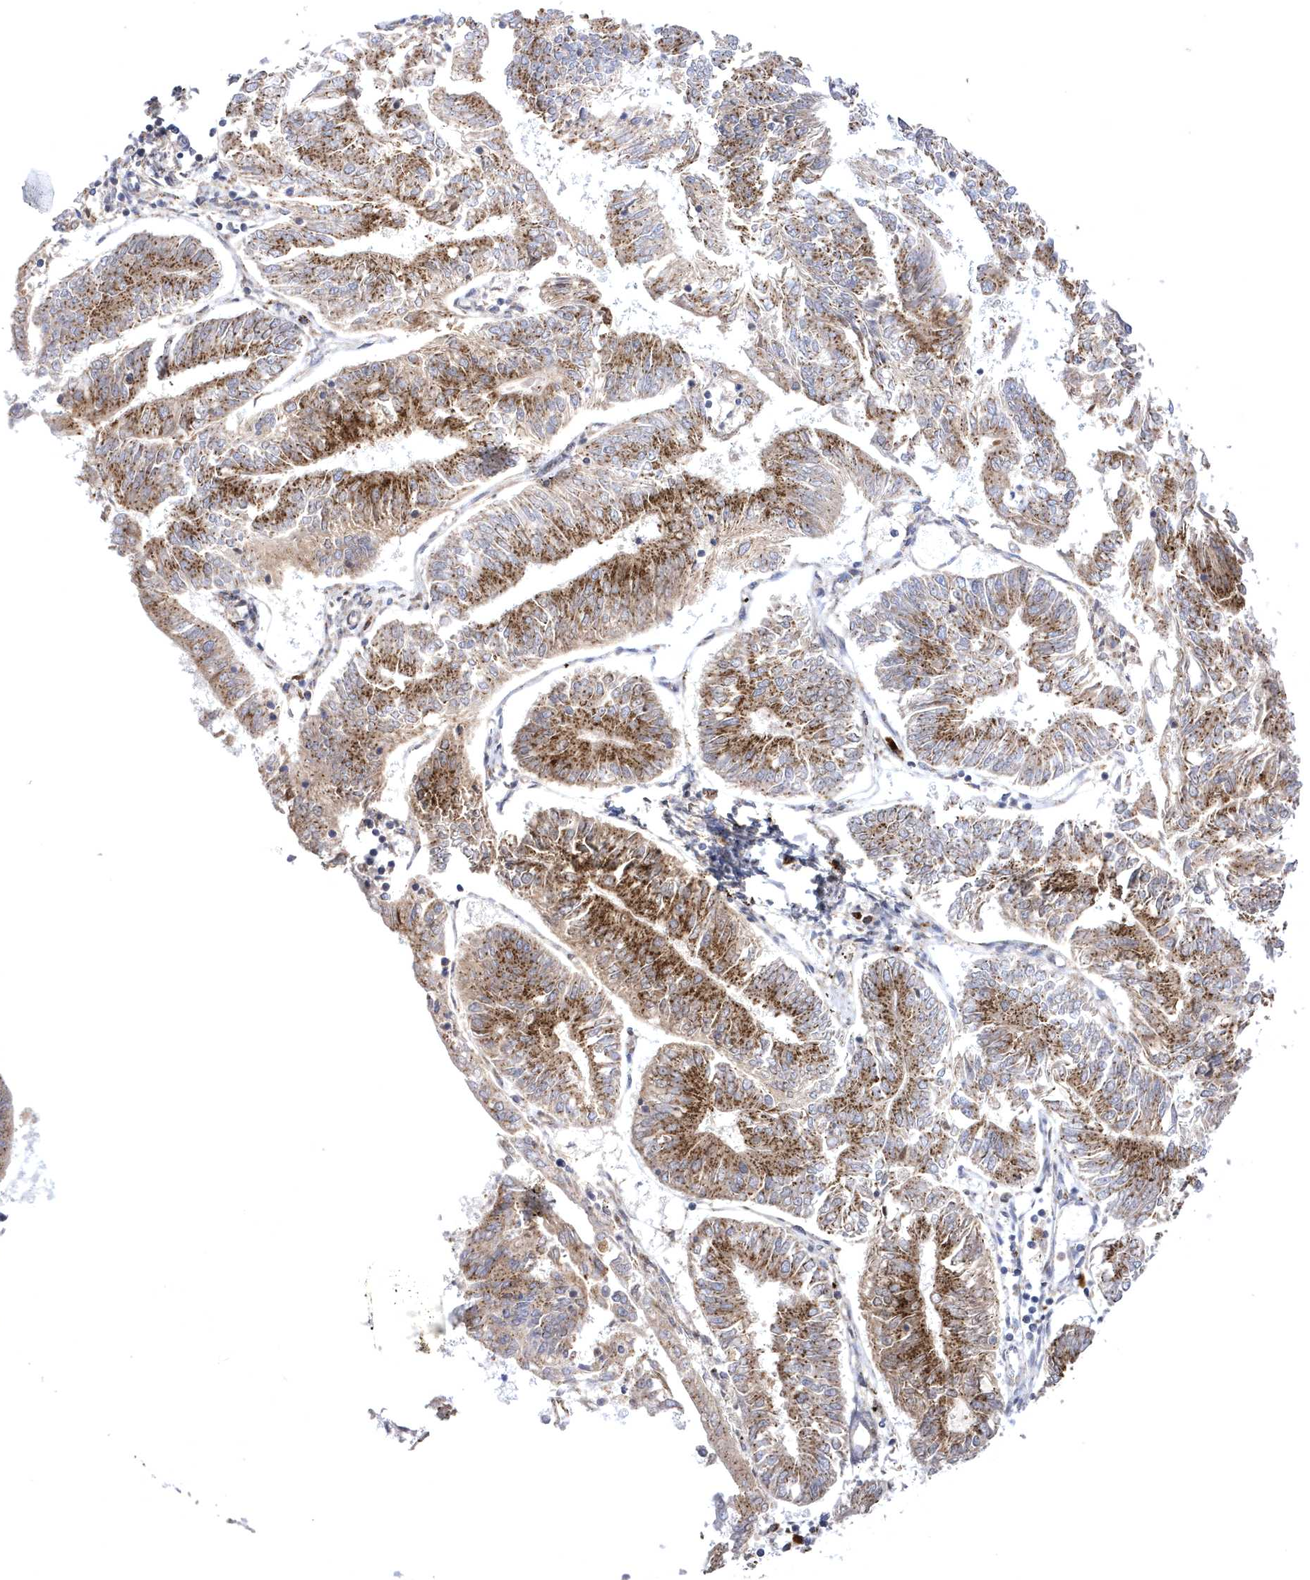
{"staining": {"intensity": "moderate", "quantity": ">75%", "location": "cytoplasmic/membranous"}, "tissue": "endometrial cancer", "cell_type": "Tumor cells", "image_type": "cancer", "snomed": [{"axis": "morphology", "description": "Adenocarcinoma, NOS"}, {"axis": "topography", "description": "Endometrium"}], "caption": "Protein analysis of endometrial cancer tissue demonstrates moderate cytoplasmic/membranous staining in about >75% of tumor cells.", "gene": "COPB2", "patient": {"sex": "female", "age": 58}}